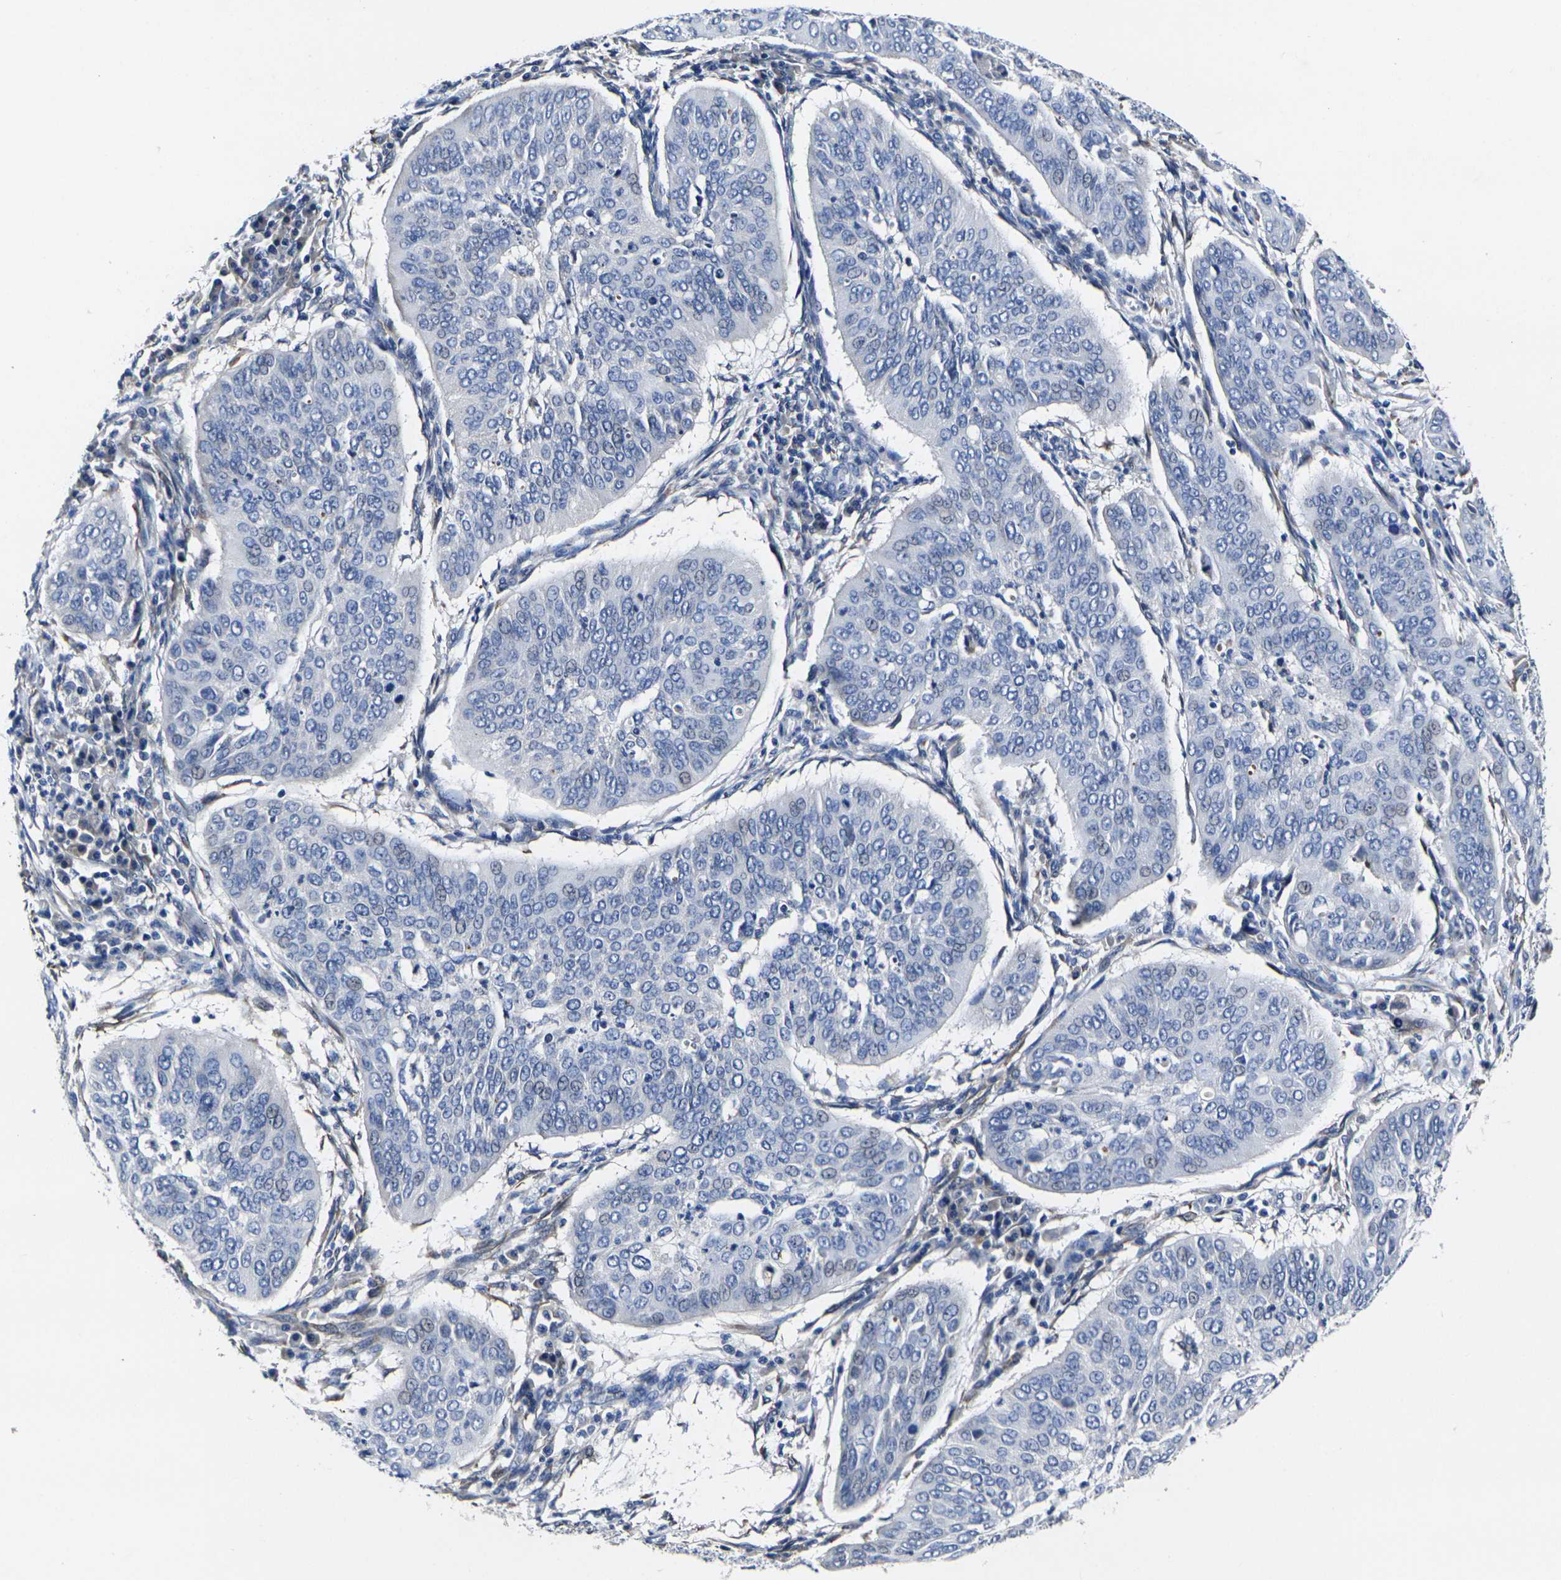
{"staining": {"intensity": "negative", "quantity": "none", "location": "none"}, "tissue": "cervical cancer", "cell_type": "Tumor cells", "image_type": "cancer", "snomed": [{"axis": "morphology", "description": "Normal tissue, NOS"}, {"axis": "morphology", "description": "Squamous cell carcinoma, NOS"}, {"axis": "topography", "description": "Cervix"}], "caption": "Tumor cells are negative for brown protein staining in squamous cell carcinoma (cervical).", "gene": "CYP2C8", "patient": {"sex": "female", "age": 39}}